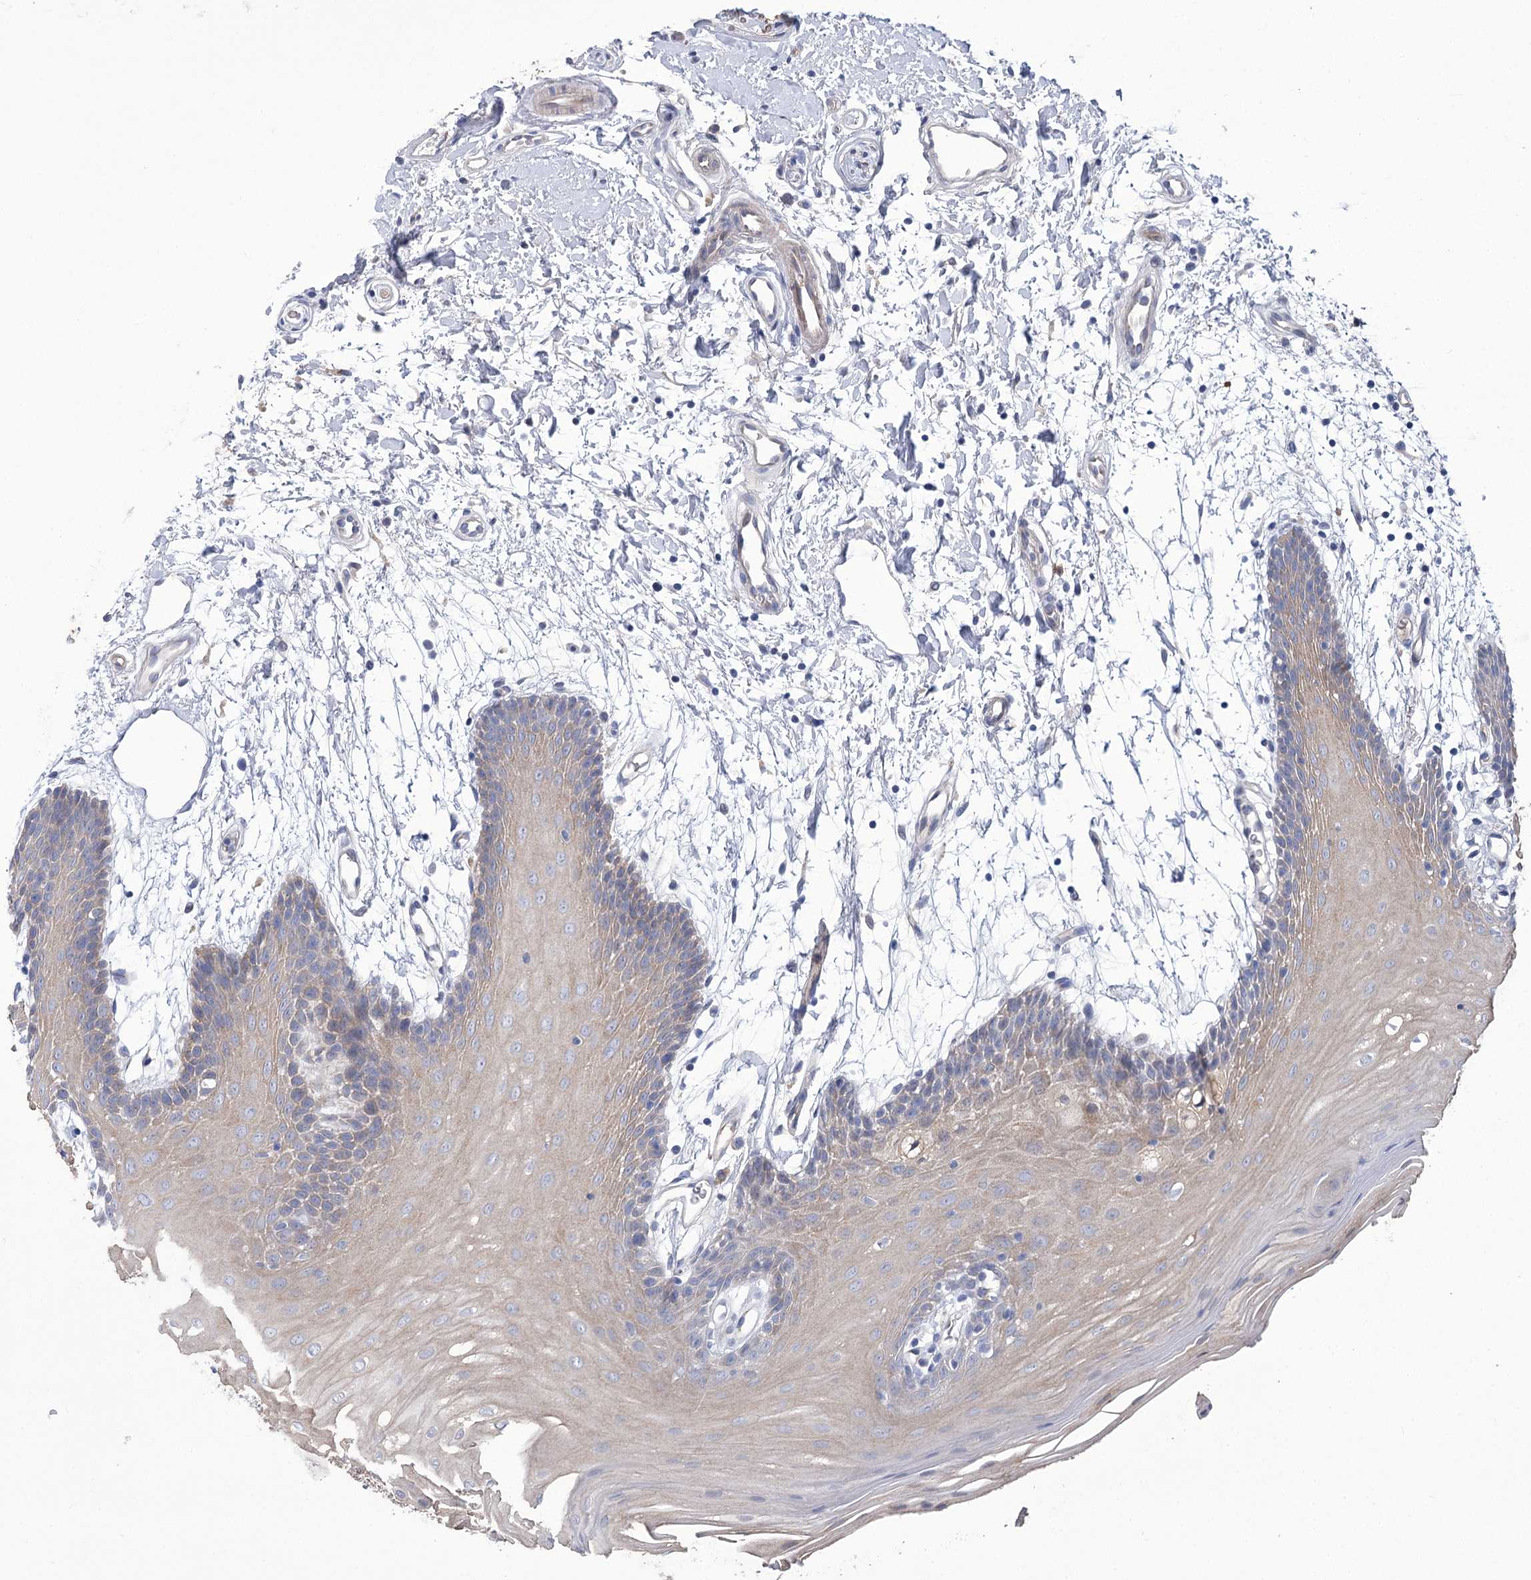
{"staining": {"intensity": "negative", "quantity": "none", "location": "none"}, "tissue": "oral mucosa", "cell_type": "Squamous epithelial cells", "image_type": "normal", "snomed": [{"axis": "morphology", "description": "Normal tissue, NOS"}, {"axis": "topography", "description": "Skeletal muscle"}, {"axis": "topography", "description": "Oral tissue"}, {"axis": "topography", "description": "Salivary gland"}, {"axis": "topography", "description": "Peripheral nerve tissue"}], "caption": "This histopathology image is of benign oral mucosa stained with IHC to label a protein in brown with the nuclei are counter-stained blue. There is no expression in squamous epithelial cells. (Stains: DAB immunohistochemistry with hematoxylin counter stain, Microscopy: brightfield microscopy at high magnification).", "gene": "CEP164", "patient": {"sex": "male", "age": 54}}